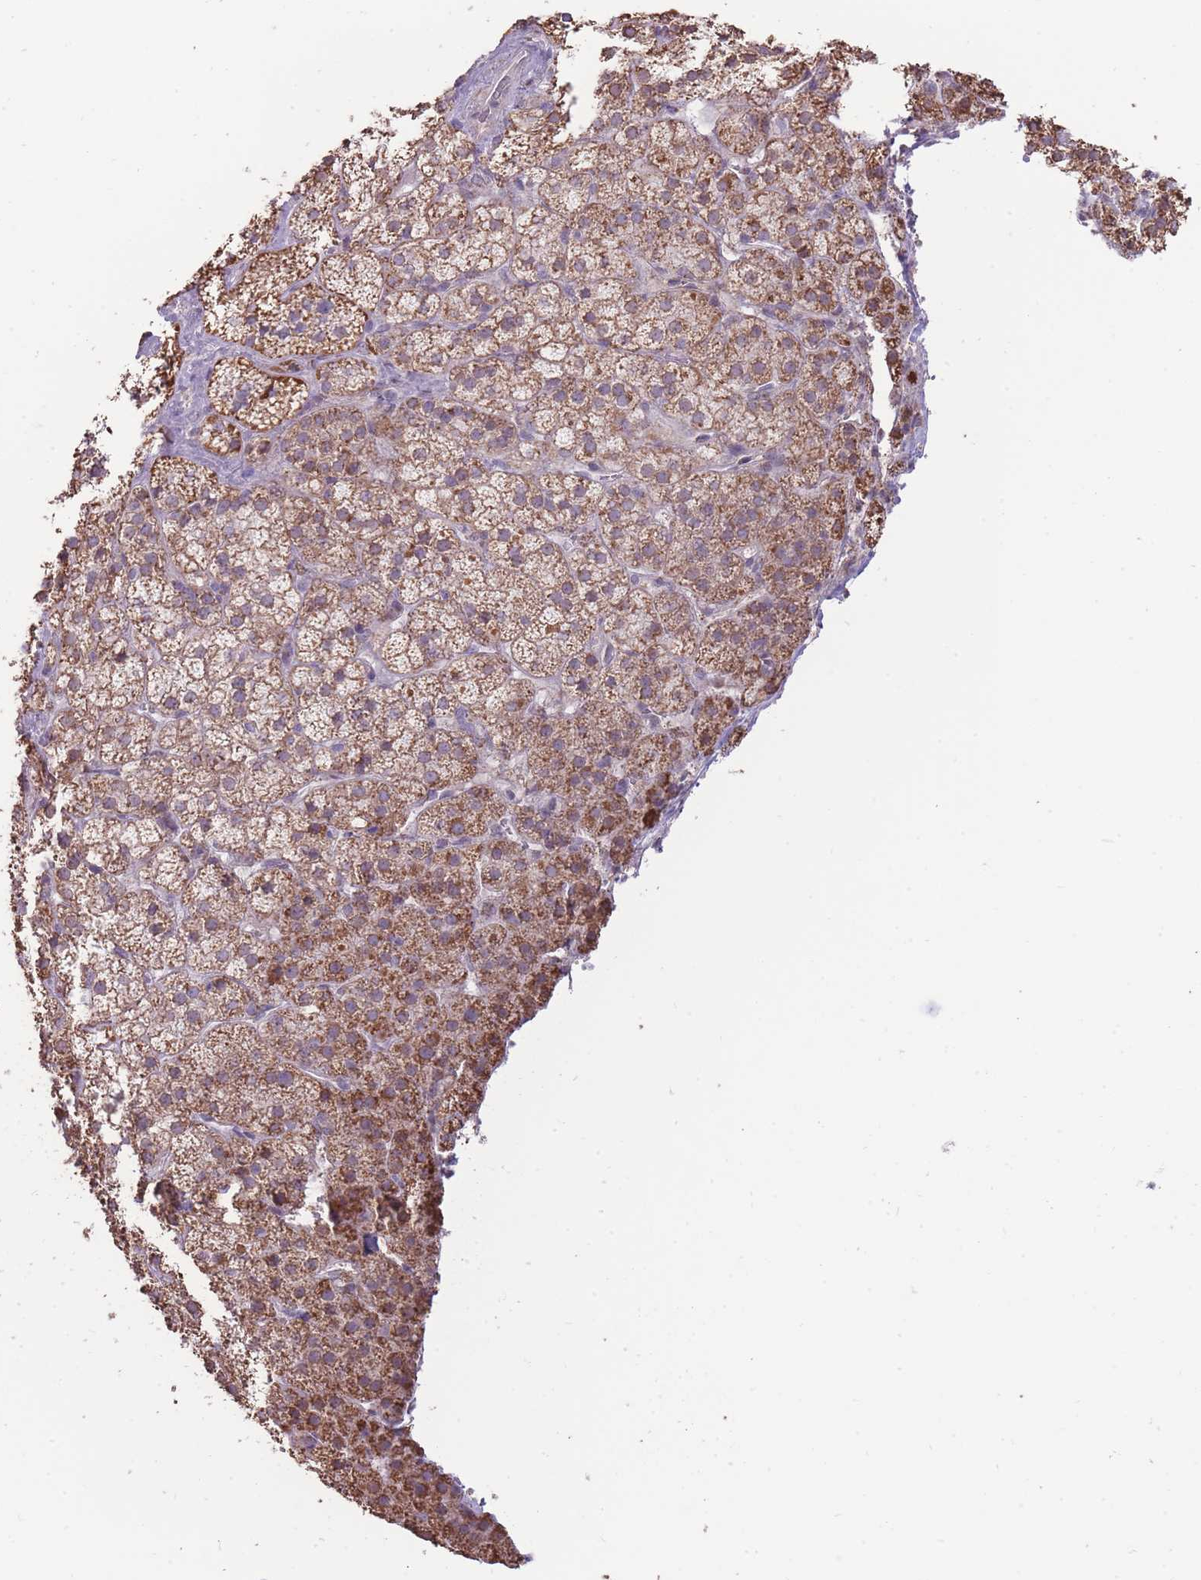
{"staining": {"intensity": "moderate", "quantity": "25%-75%", "location": "cytoplasmic/membranous"}, "tissue": "adrenal gland", "cell_type": "Glandular cells", "image_type": "normal", "snomed": [{"axis": "morphology", "description": "Normal tissue, NOS"}, {"axis": "topography", "description": "Adrenal gland"}], "caption": "Immunohistochemical staining of benign adrenal gland reveals moderate cytoplasmic/membranous protein expression in about 25%-75% of glandular cells.", "gene": "NELL1", "patient": {"sex": "female", "age": 70}}